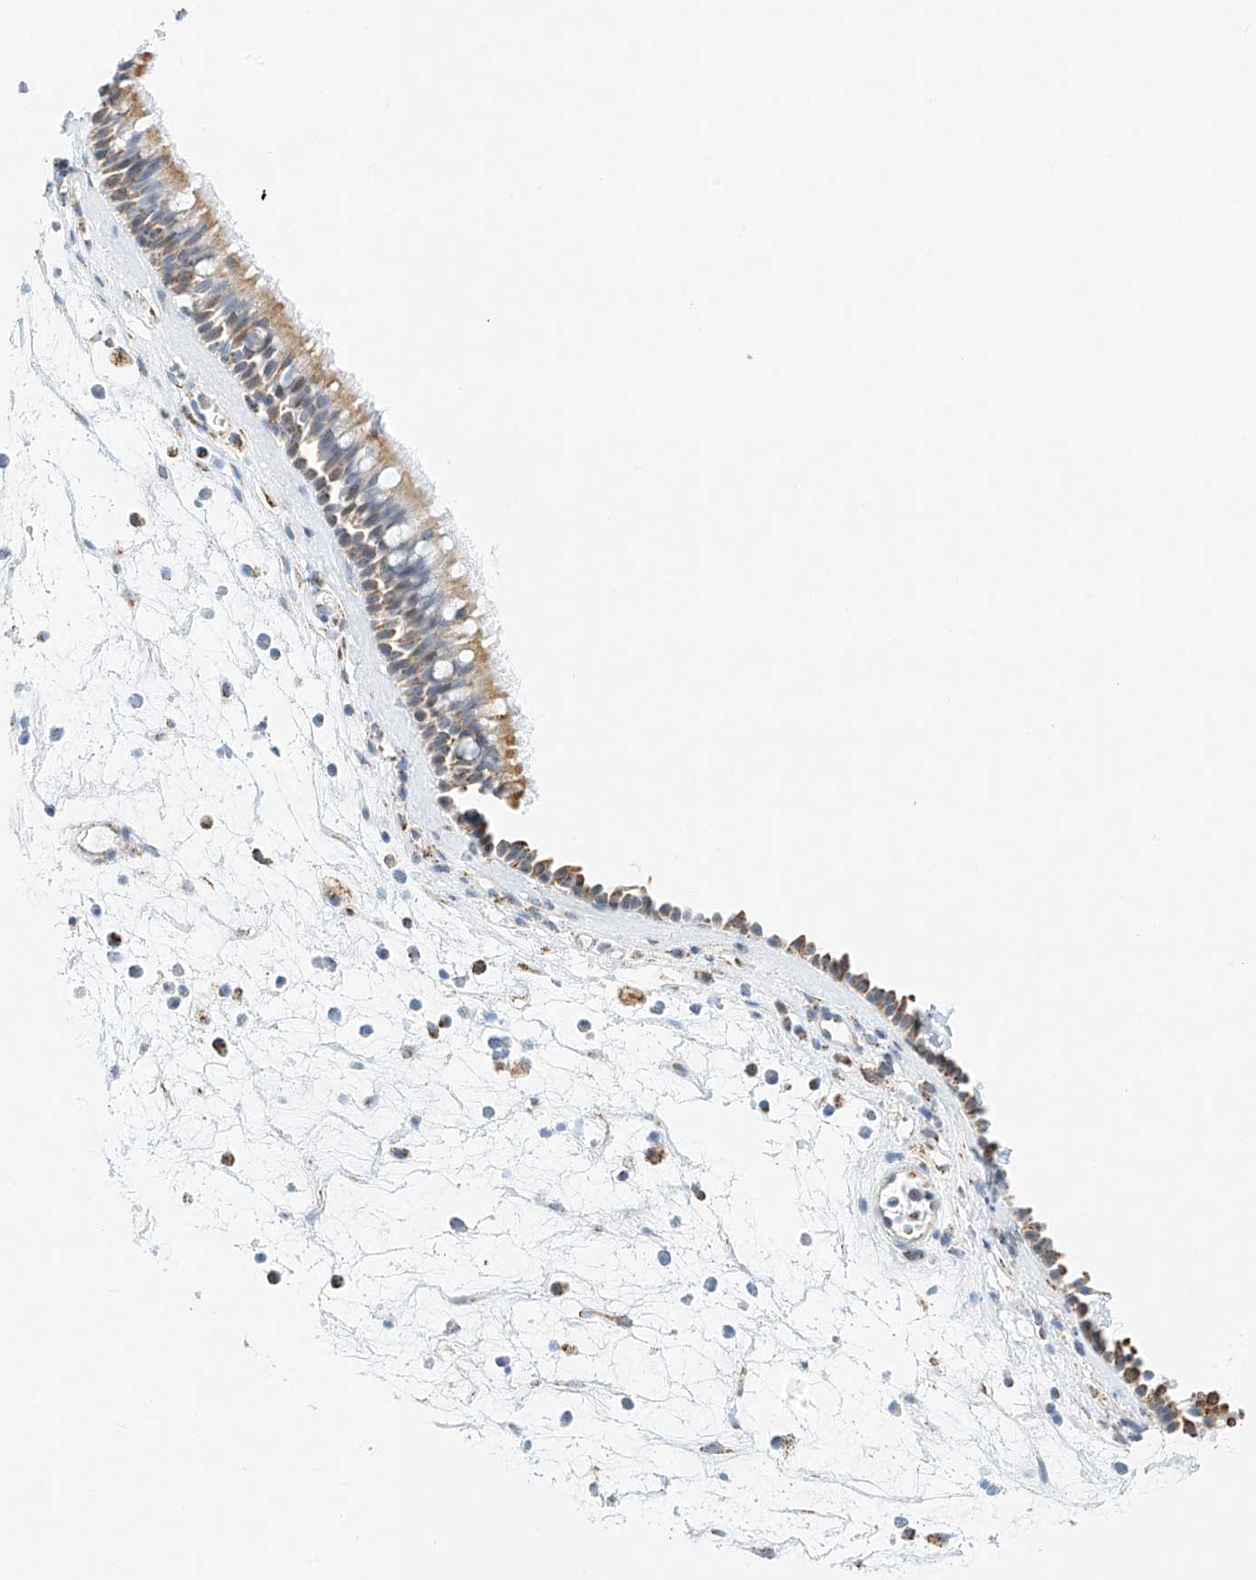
{"staining": {"intensity": "moderate", "quantity": "25%-75%", "location": "cytoplasmic/membranous"}, "tissue": "nasopharynx", "cell_type": "Respiratory epithelial cells", "image_type": "normal", "snomed": [{"axis": "morphology", "description": "Normal tissue, NOS"}, {"axis": "morphology", "description": "Inflammation, NOS"}, {"axis": "morphology", "description": "Malignant melanoma, Metastatic site"}, {"axis": "topography", "description": "Nasopharynx"}], "caption": "Respiratory epithelial cells demonstrate medium levels of moderate cytoplasmic/membranous positivity in about 25%-75% of cells in benign nasopharynx.", "gene": "NALCN", "patient": {"sex": "male", "age": 70}}